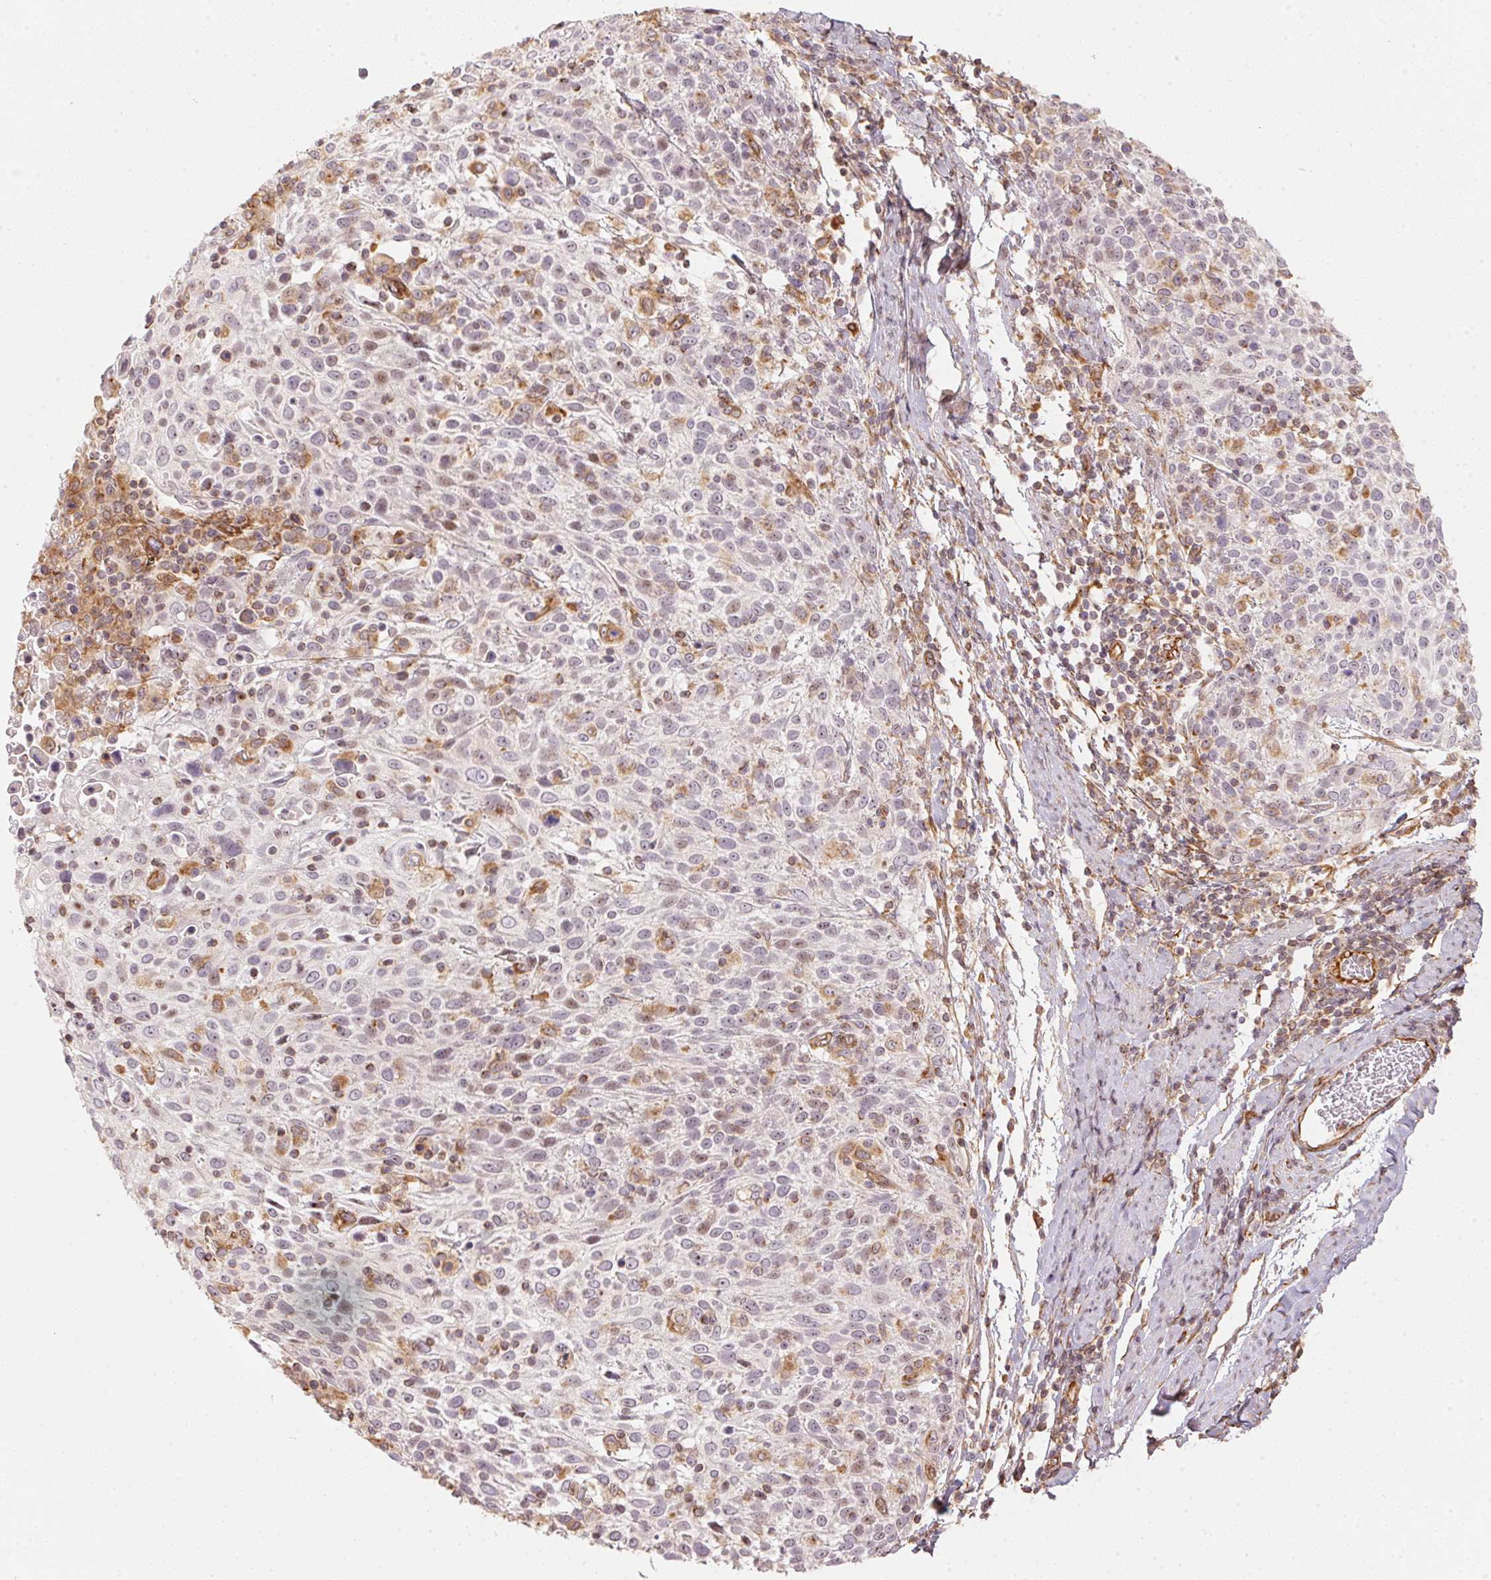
{"staining": {"intensity": "negative", "quantity": "none", "location": "none"}, "tissue": "cervical cancer", "cell_type": "Tumor cells", "image_type": "cancer", "snomed": [{"axis": "morphology", "description": "Squamous cell carcinoma, NOS"}, {"axis": "topography", "description": "Cervix"}], "caption": "Immunohistochemistry (IHC) image of cervical cancer (squamous cell carcinoma) stained for a protein (brown), which demonstrates no positivity in tumor cells. Brightfield microscopy of IHC stained with DAB (brown) and hematoxylin (blue), captured at high magnification.", "gene": "FOXR2", "patient": {"sex": "female", "age": 61}}